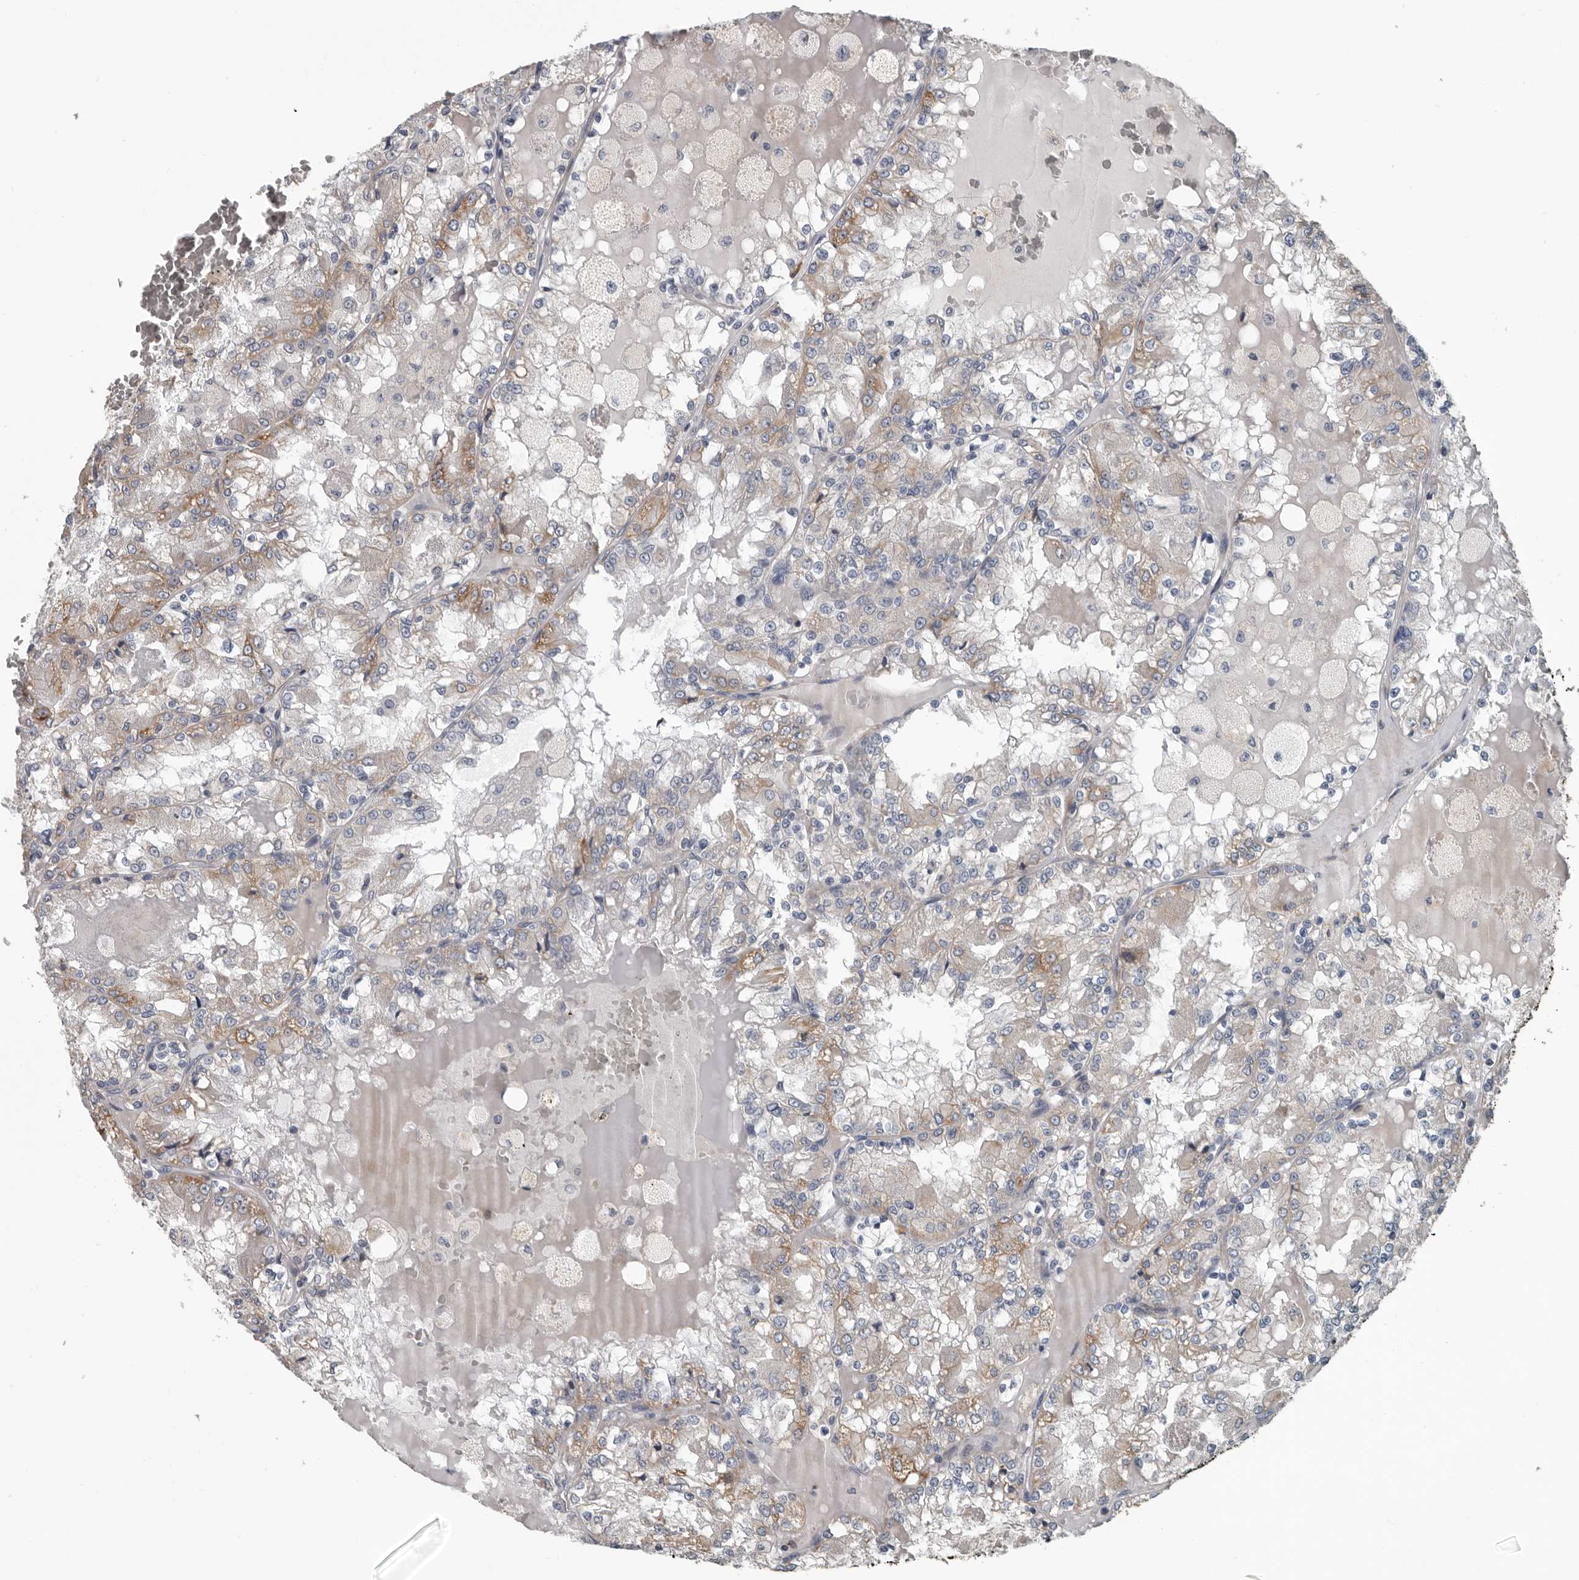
{"staining": {"intensity": "moderate", "quantity": "<25%", "location": "cytoplasmic/membranous"}, "tissue": "renal cancer", "cell_type": "Tumor cells", "image_type": "cancer", "snomed": [{"axis": "morphology", "description": "Adenocarcinoma, NOS"}, {"axis": "topography", "description": "Kidney"}], "caption": "IHC (DAB) staining of human renal cancer (adenocarcinoma) displays moderate cytoplasmic/membranous protein positivity in approximately <25% of tumor cells.", "gene": "DPY19L4", "patient": {"sex": "female", "age": 56}}